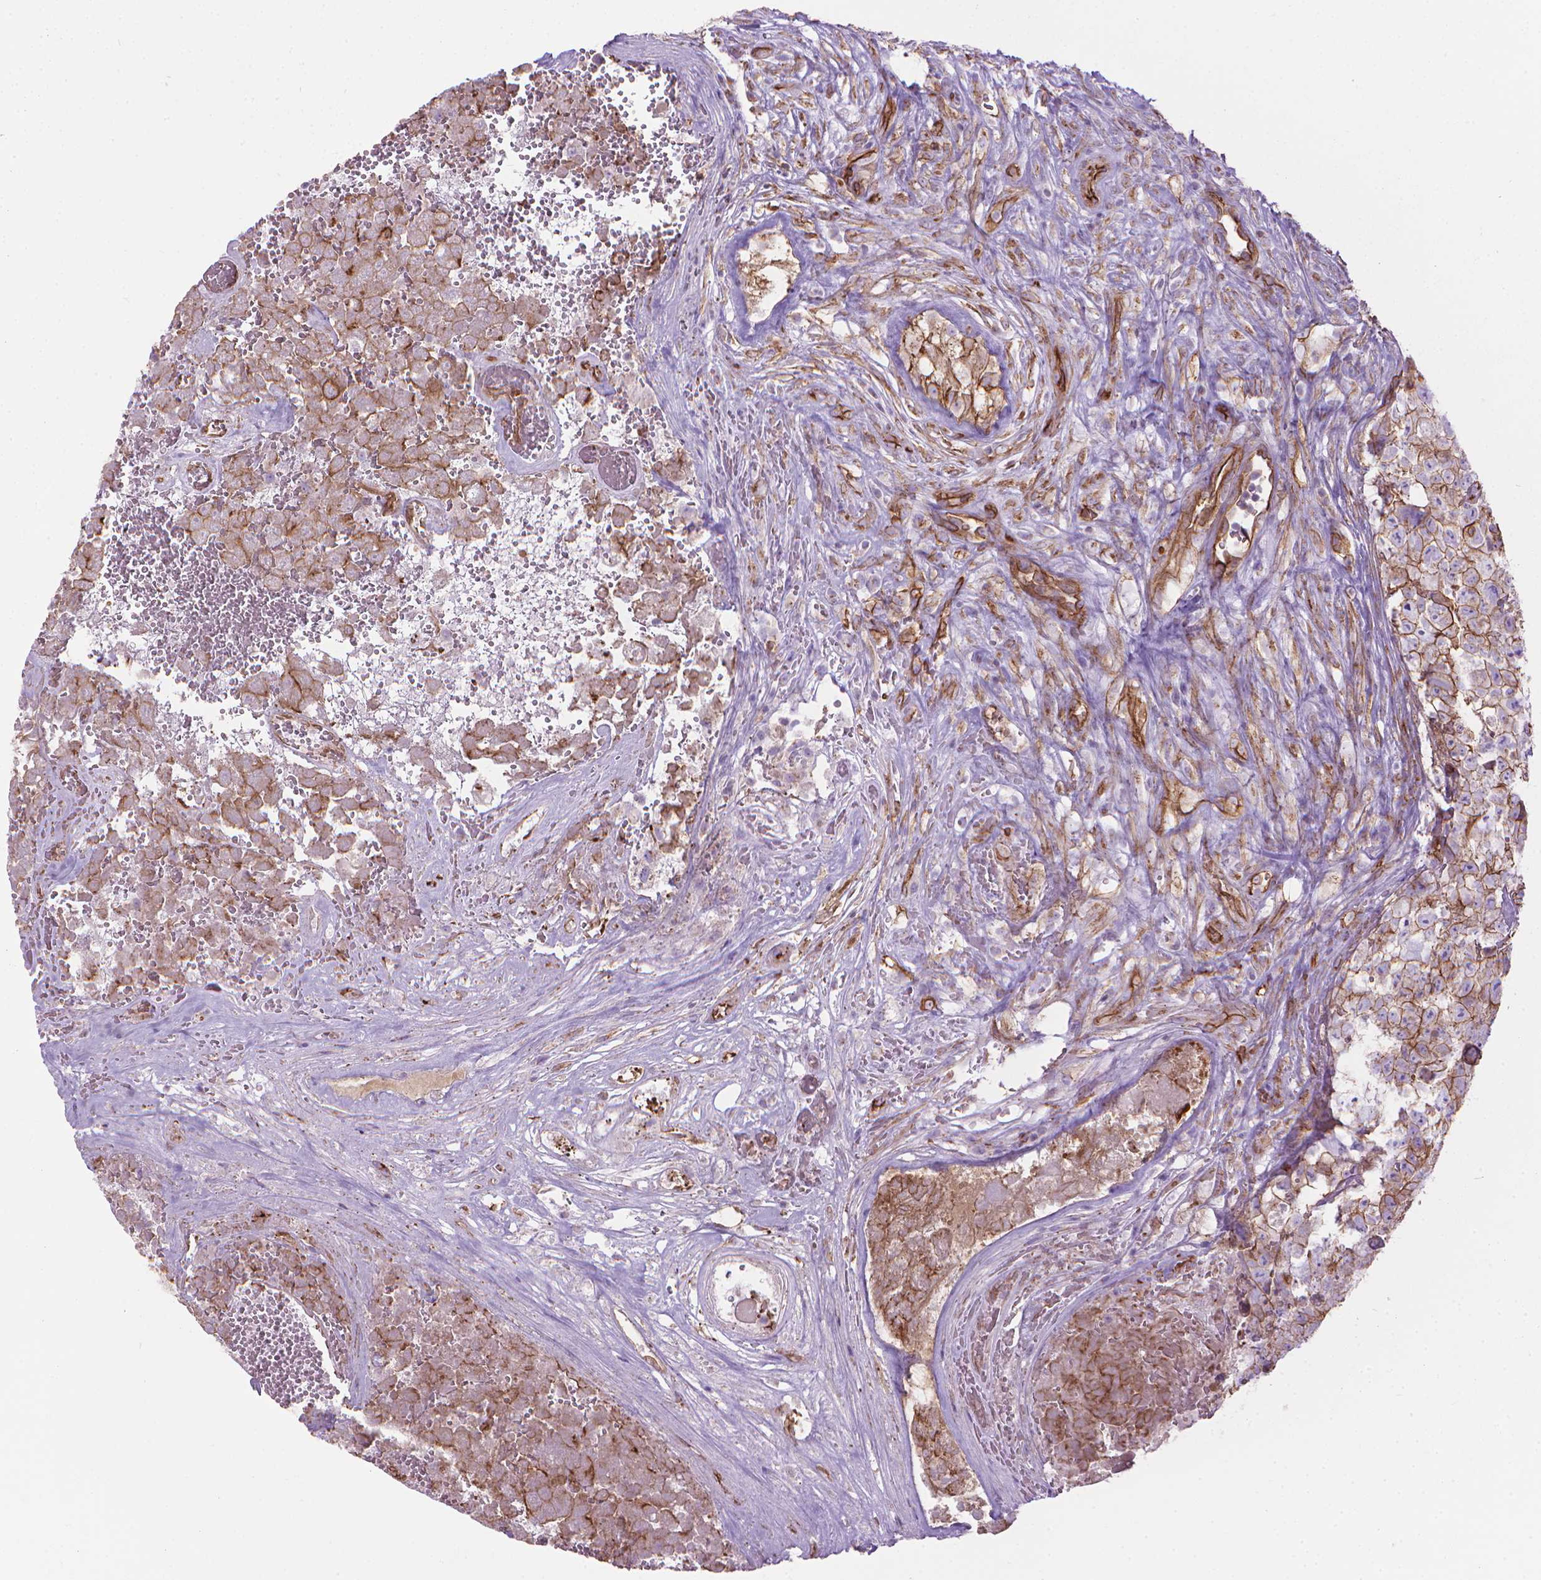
{"staining": {"intensity": "moderate", "quantity": ">75%", "location": "cytoplasmic/membranous"}, "tissue": "testis cancer", "cell_type": "Tumor cells", "image_type": "cancer", "snomed": [{"axis": "morphology", "description": "Carcinoma, Embryonal, NOS"}, {"axis": "topography", "description": "Testis"}], "caption": "Approximately >75% of tumor cells in embryonal carcinoma (testis) exhibit moderate cytoplasmic/membranous protein expression as visualized by brown immunohistochemical staining.", "gene": "TENT5A", "patient": {"sex": "male", "age": 18}}